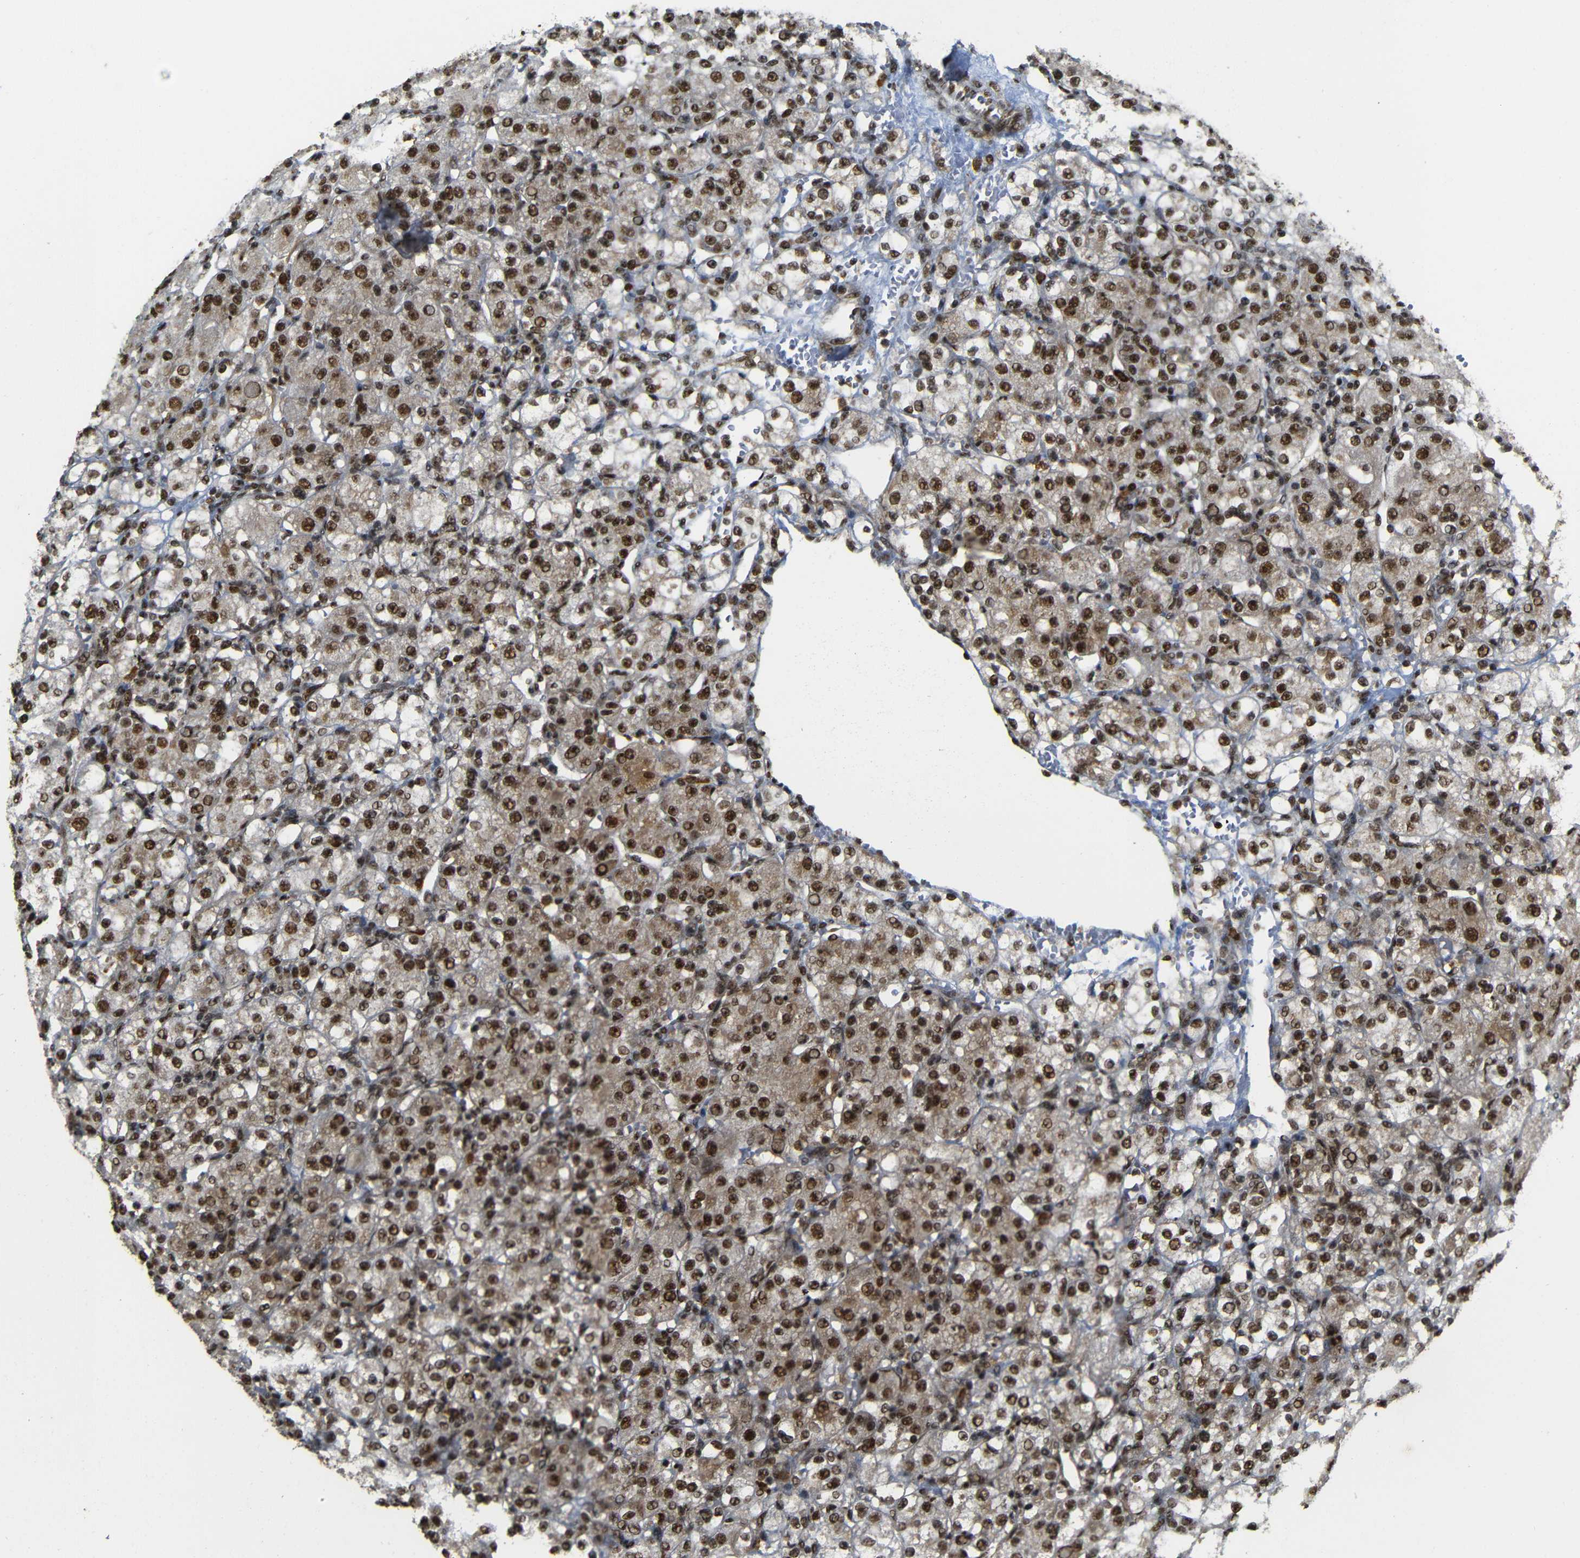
{"staining": {"intensity": "strong", "quantity": ">75%", "location": "cytoplasmic/membranous,nuclear"}, "tissue": "renal cancer", "cell_type": "Tumor cells", "image_type": "cancer", "snomed": [{"axis": "morphology", "description": "Normal tissue, NOS"}, {"axis": "morphology", "description": "Adenocarcinoma, NOS"}, {"axis": "topography", "description": "Kidney"}], "caption": "The micrograph displays staining of renal cancer (adenocarcinoma), revealing strong cytoplasmic/membranous and nuclear protein staining (brown color) within tumor cells.", "gene": "TCF7L2", "patient": {"sex": "male", "age": 61}}